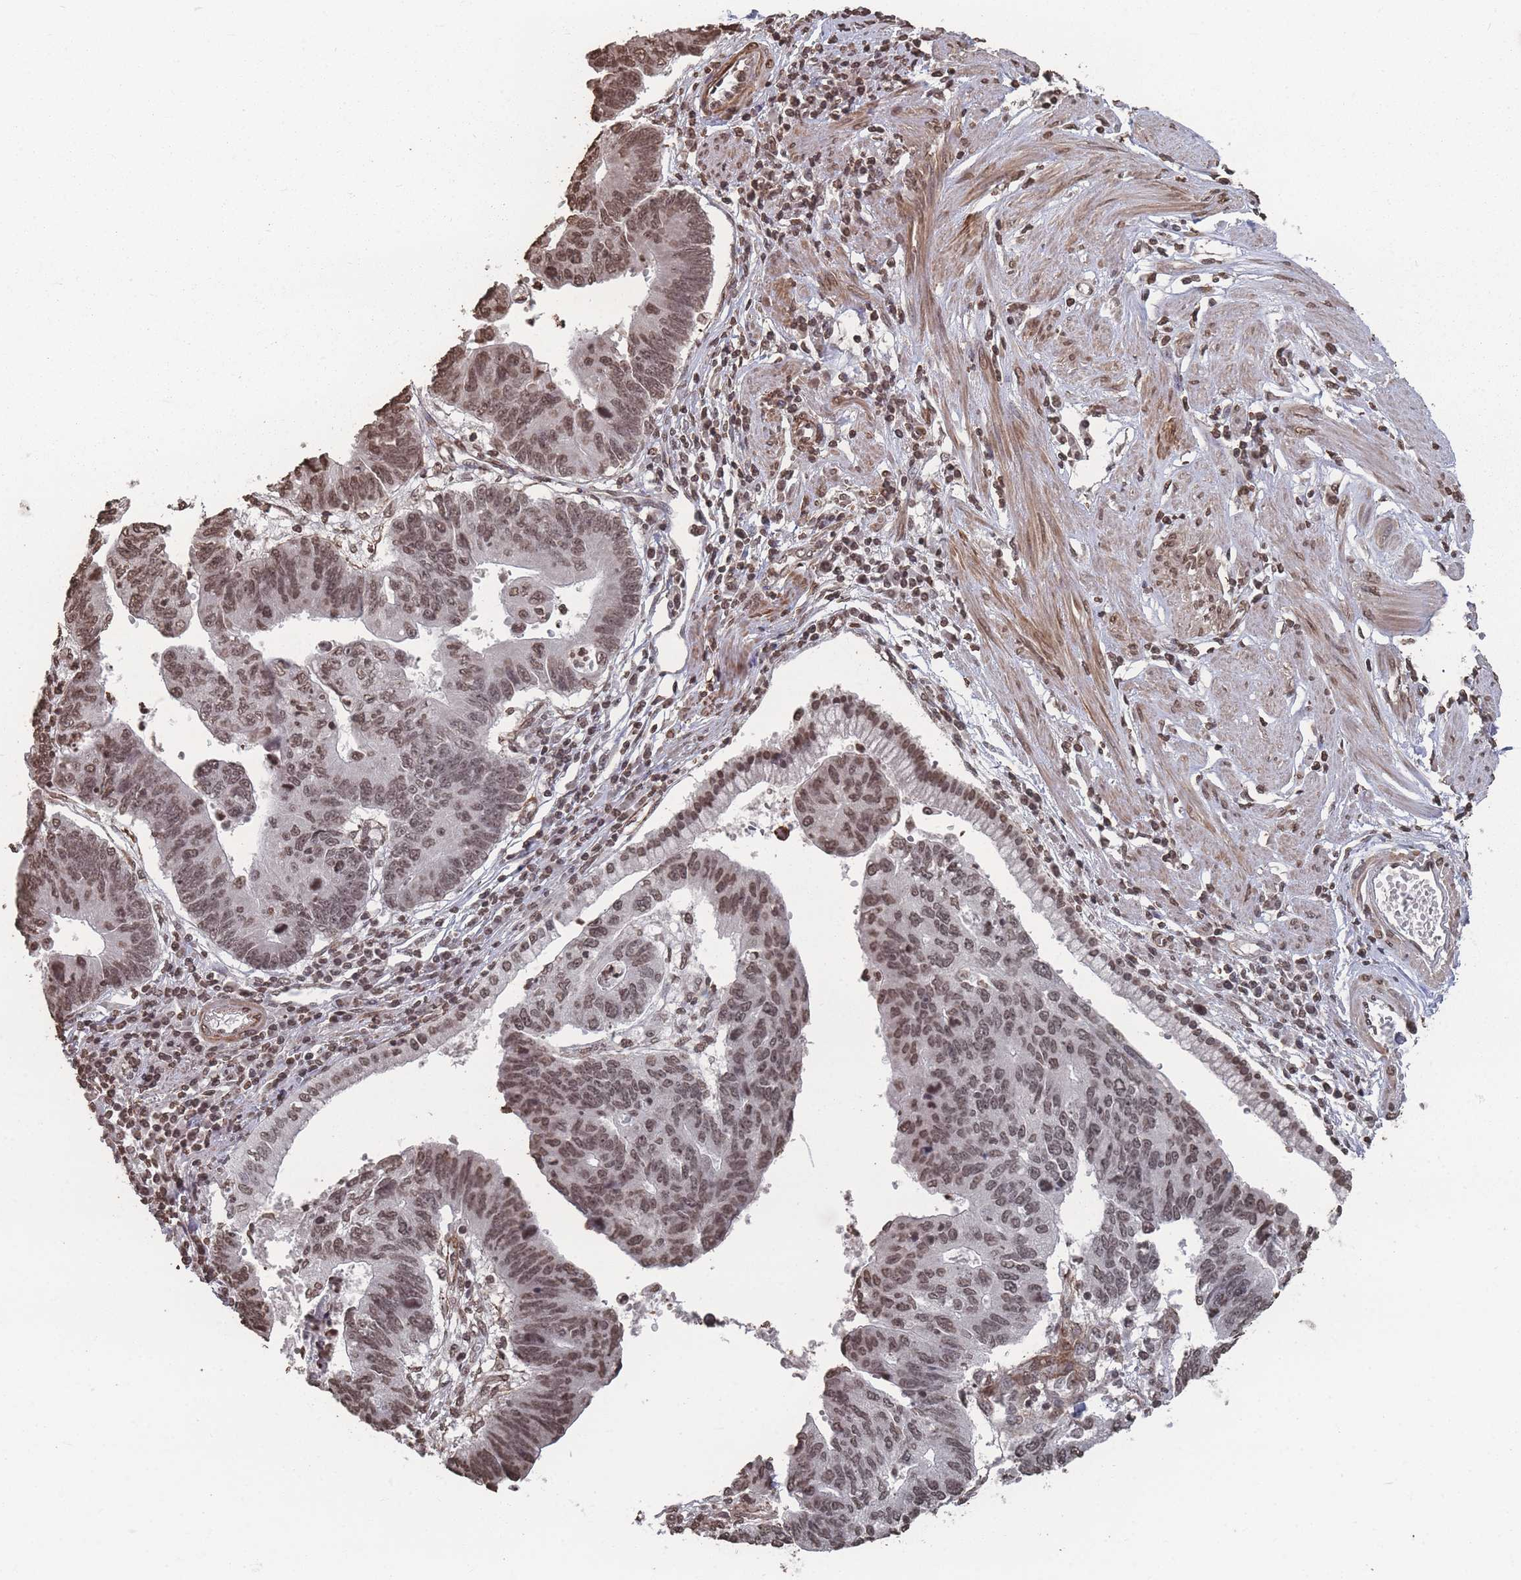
{"staining": {"intensity": "moderate", "quantity": ">75%", "location": "nuclear"}, "tissue": "stomach cancer", "cell_type": "Tumor cells", "image_type": "cancer", "snomed": [{"axis": "morphology", "description": "Adenocarcinoma, NOS"}, {"axis": "topography", "description": "Stomach"}], "caption": "A micrograph of stomach adenocarcinoma stained for a protein exhibits moderate nuclear brown staining in tumor cells.", "gene": "PLEKHG5", "patient": {"sex": "male", "age": 59}}